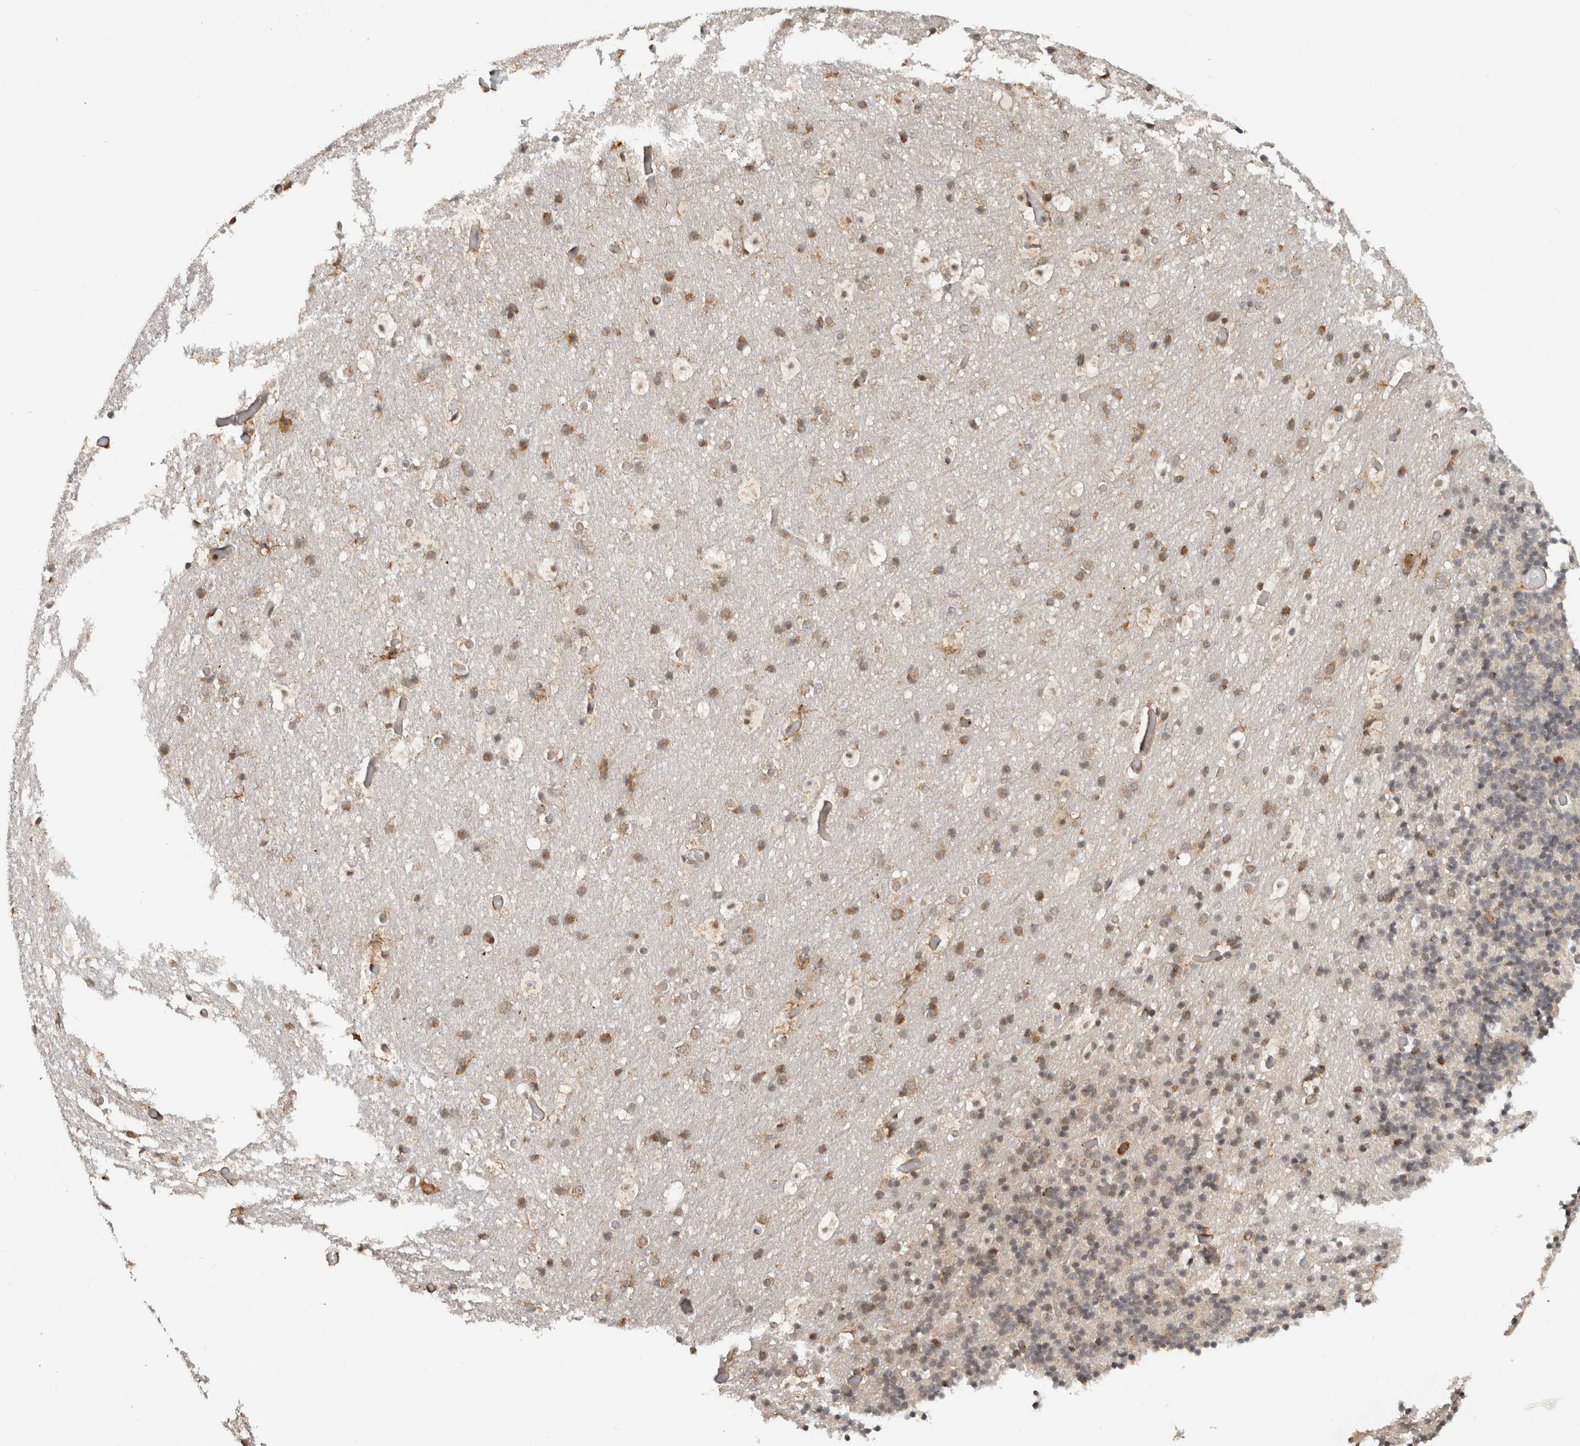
{"staining": {"intensity": "weak", "quantity": "<25%", "location": "cytoplasmic/membranous,nuclear"}, "tissue": "cerebellum", "cell_type": "Cells in granular layer", "image_type": "normal", "snomed": [{"axis": "morphology", "description": "Normal tissue, NOS"}, {"axis": "topography", "description": "Cerebellum"}], "caption": "IHC image of benign cerebellum stained for a protein (brown), which shows no expression in cells in granular layer. (IHC, brightfield microscopy, high magnification).", "gene": "MS4A7", "patient": {"sex": "male", "age": 57}}